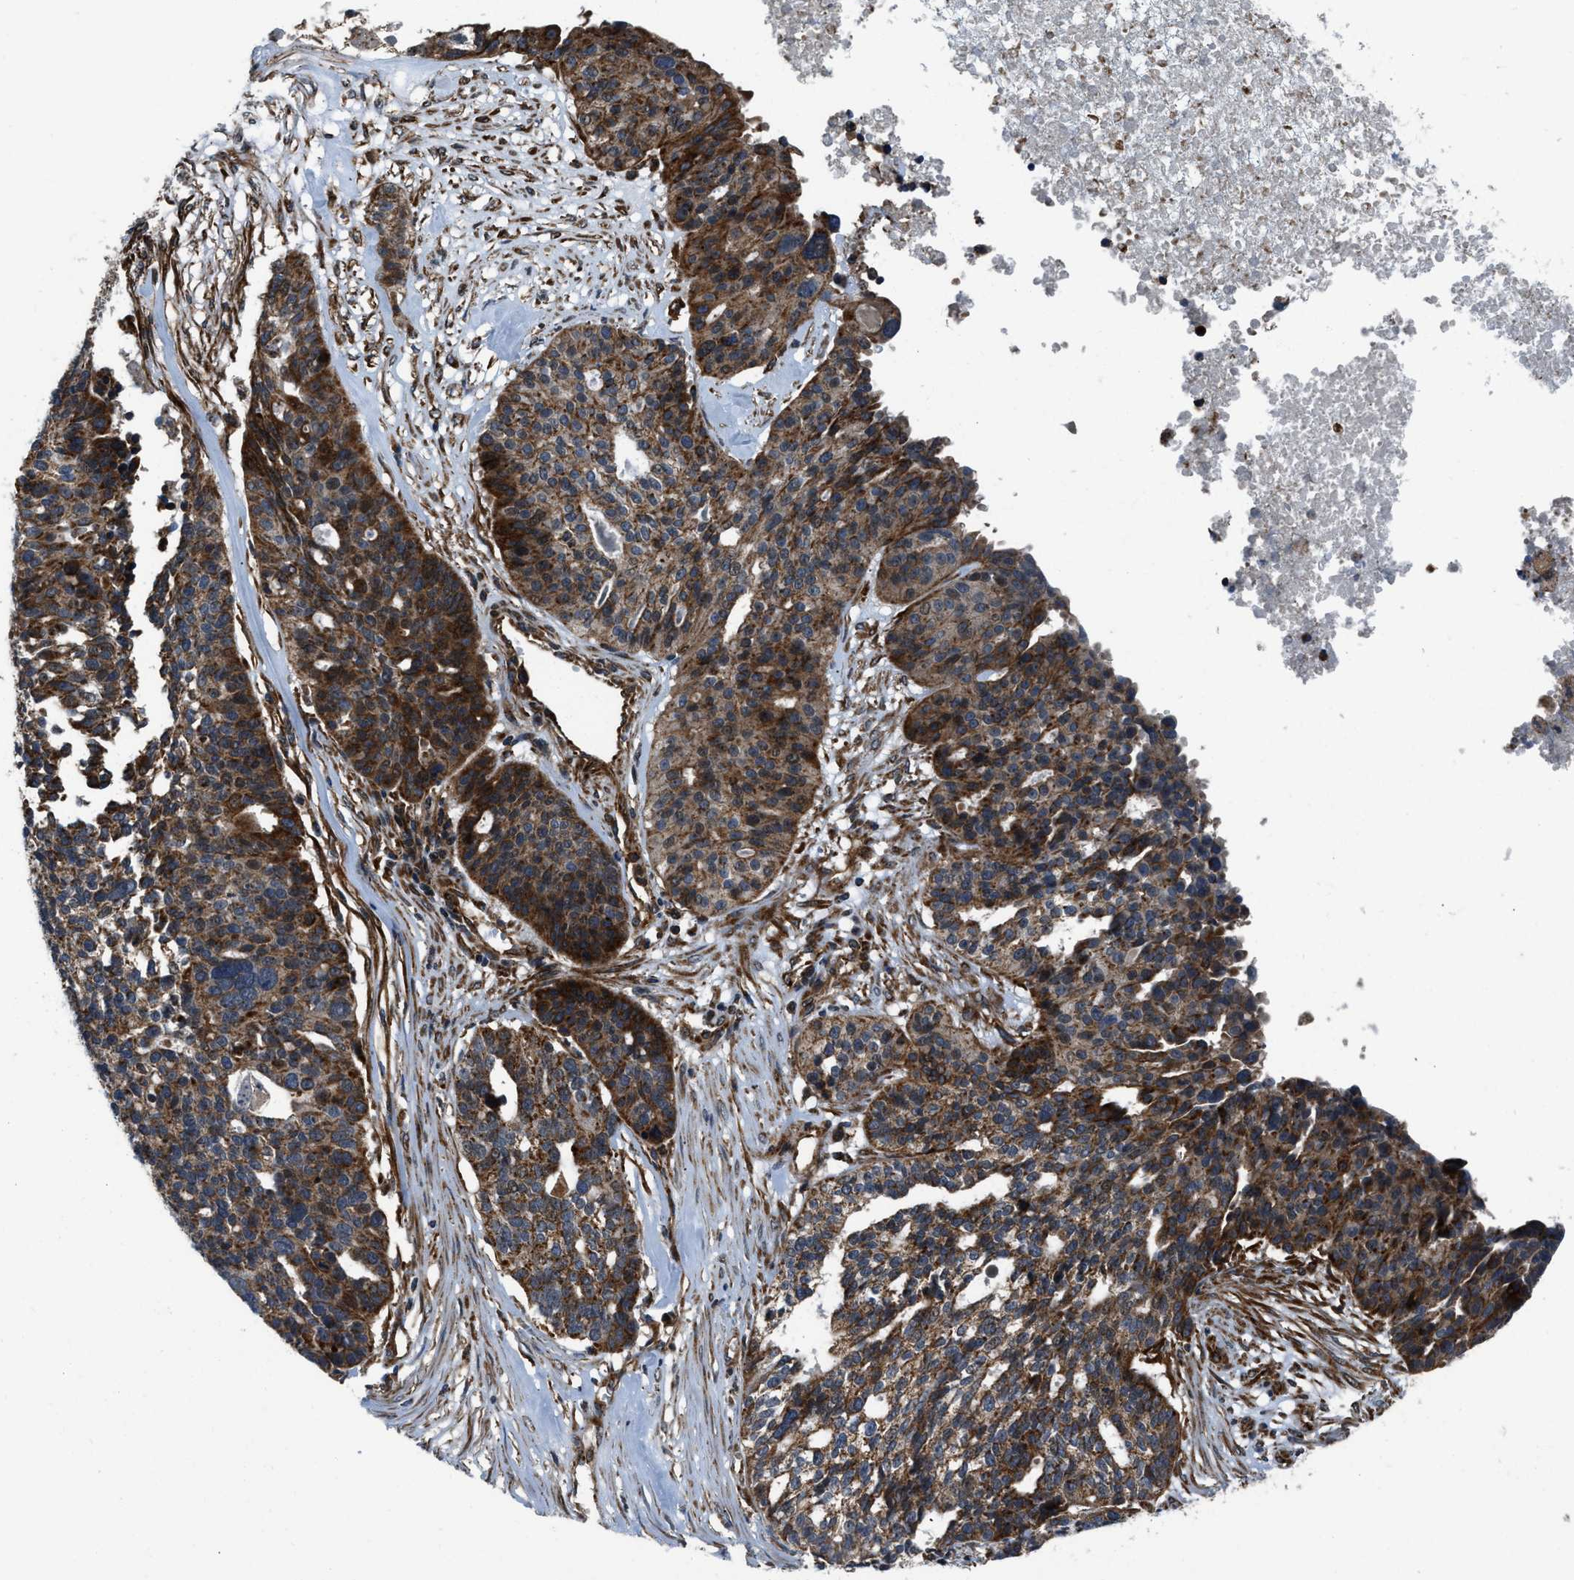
{"staining": {"intensity": "strong", "quantity": ">75%", "location": "cytoplasmic/membranous"}, "tissue": "ovarian cancer", "cell_type": "Tumor cells", "image_type": "cancer", "snomed": [{"axis": "morphology", "description": "Cystadenocarcinoma, serous, NOS"}, {"axis": "topography", "description": "Ovary"}], "caption": "Ovarian cancer (serous cystadenocarcinoma) stained with DAB immunohistochemistry (IHC) shows high levels of strong cytoplasmic/membranous staining in about >75% of tumor cells. Nuclei are stained in blue.", "gene": "GSDME", "patient": {"sex": "female", "age": 59}}